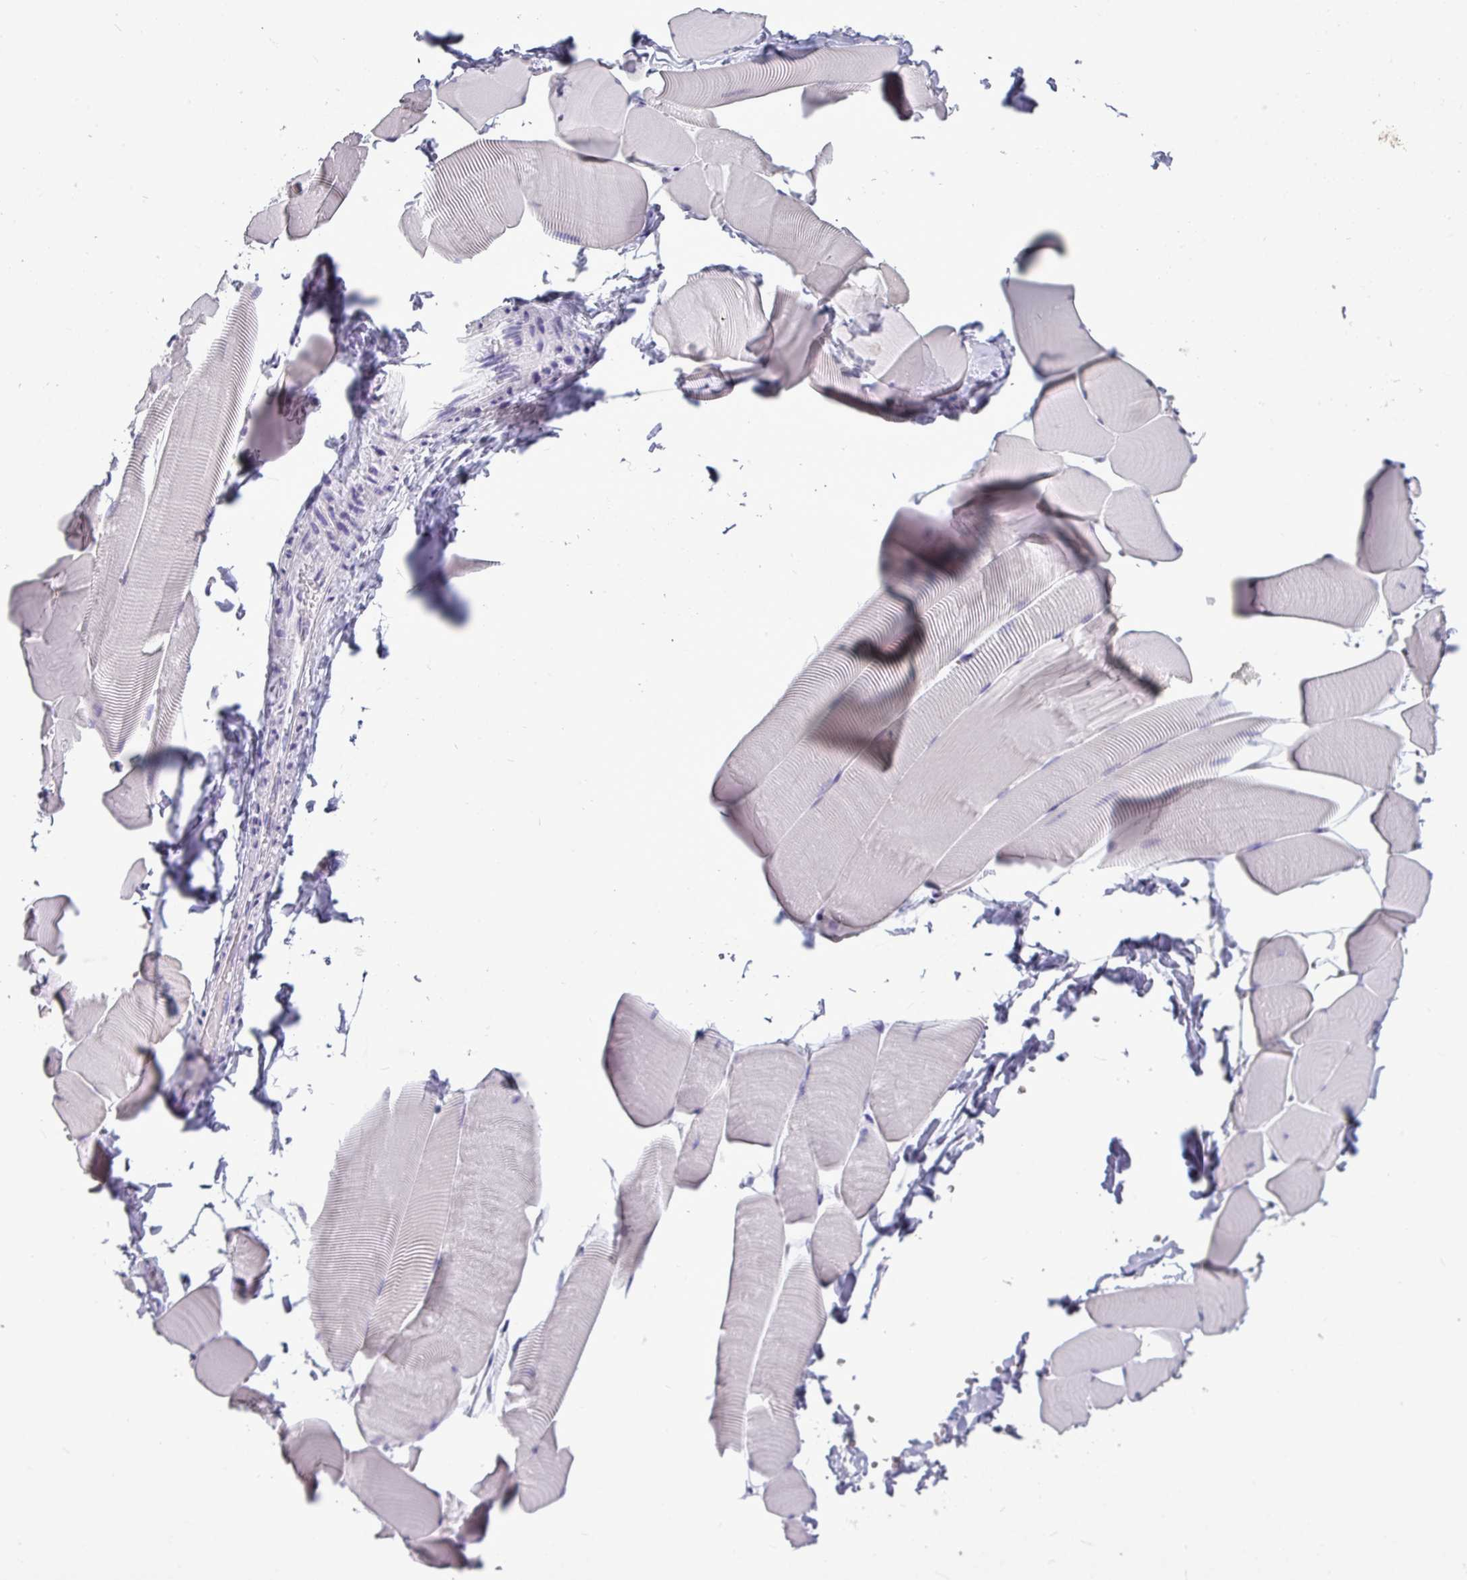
{"staining": {"intensity": "negative", "quantity": "none", "location": "none"}, "tissue": "skeletal muscle", "cell_type": "Myocytes", "image_type": "normal", "snomed": [{"axis": "morphology", "description": "Normal tissue, NOS"}, {"axis": "topography", "description": "Skeletal muscle"}], "caption": "Immunohistochemical staining of normal skeletal muscle reveals no significant positivity in myocytes. Nuclei are stained in blue.", "gene": "TMEM91", "patient": {"sex": "male", "age": 25}}